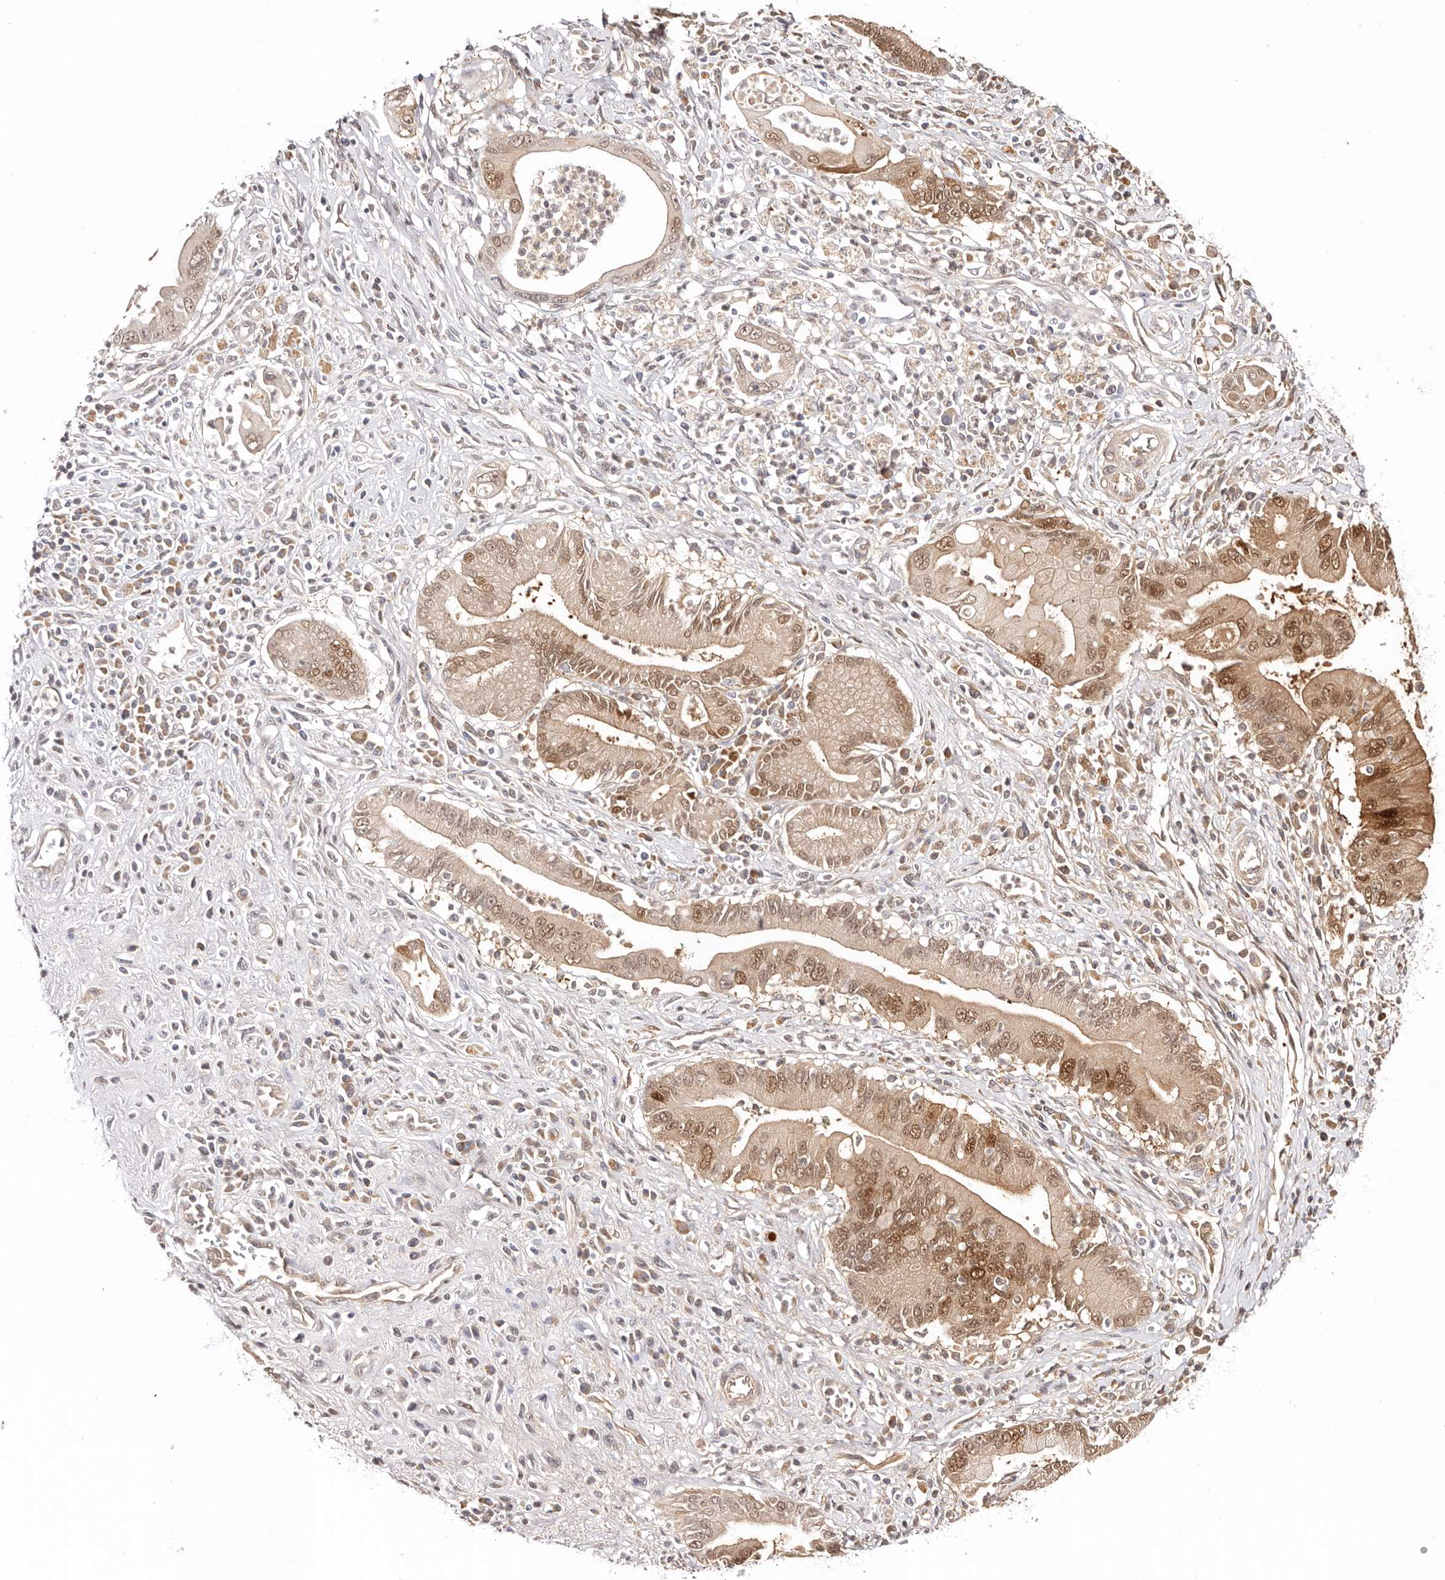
{"staining": {"intensity": "moderate", "quantity": ">75%", "location": "cytoplasmic/membranous,nuclear"}, "tissue": "pancreatic cancer", "cell_type": "Tumor cells", "image_type": "cancer", "snomed": [{"axis": "morphology", "description": "Adenocarcinoma, NOS"}, {"axis": "topography", "description": "Pancreas"}], "caption": "High-magnification brightfield microscopy of pancreatic adenocarcinoma stained with DAB (brown) and counterstained with hematoxylin (blue). tumor cells exhibit moderate cytoplasmic/membranous and nuclear staining is identified in approximately>75% of cells.", "gene": "BCL2L15", "patient": {"sex": "male", "age": 78}}